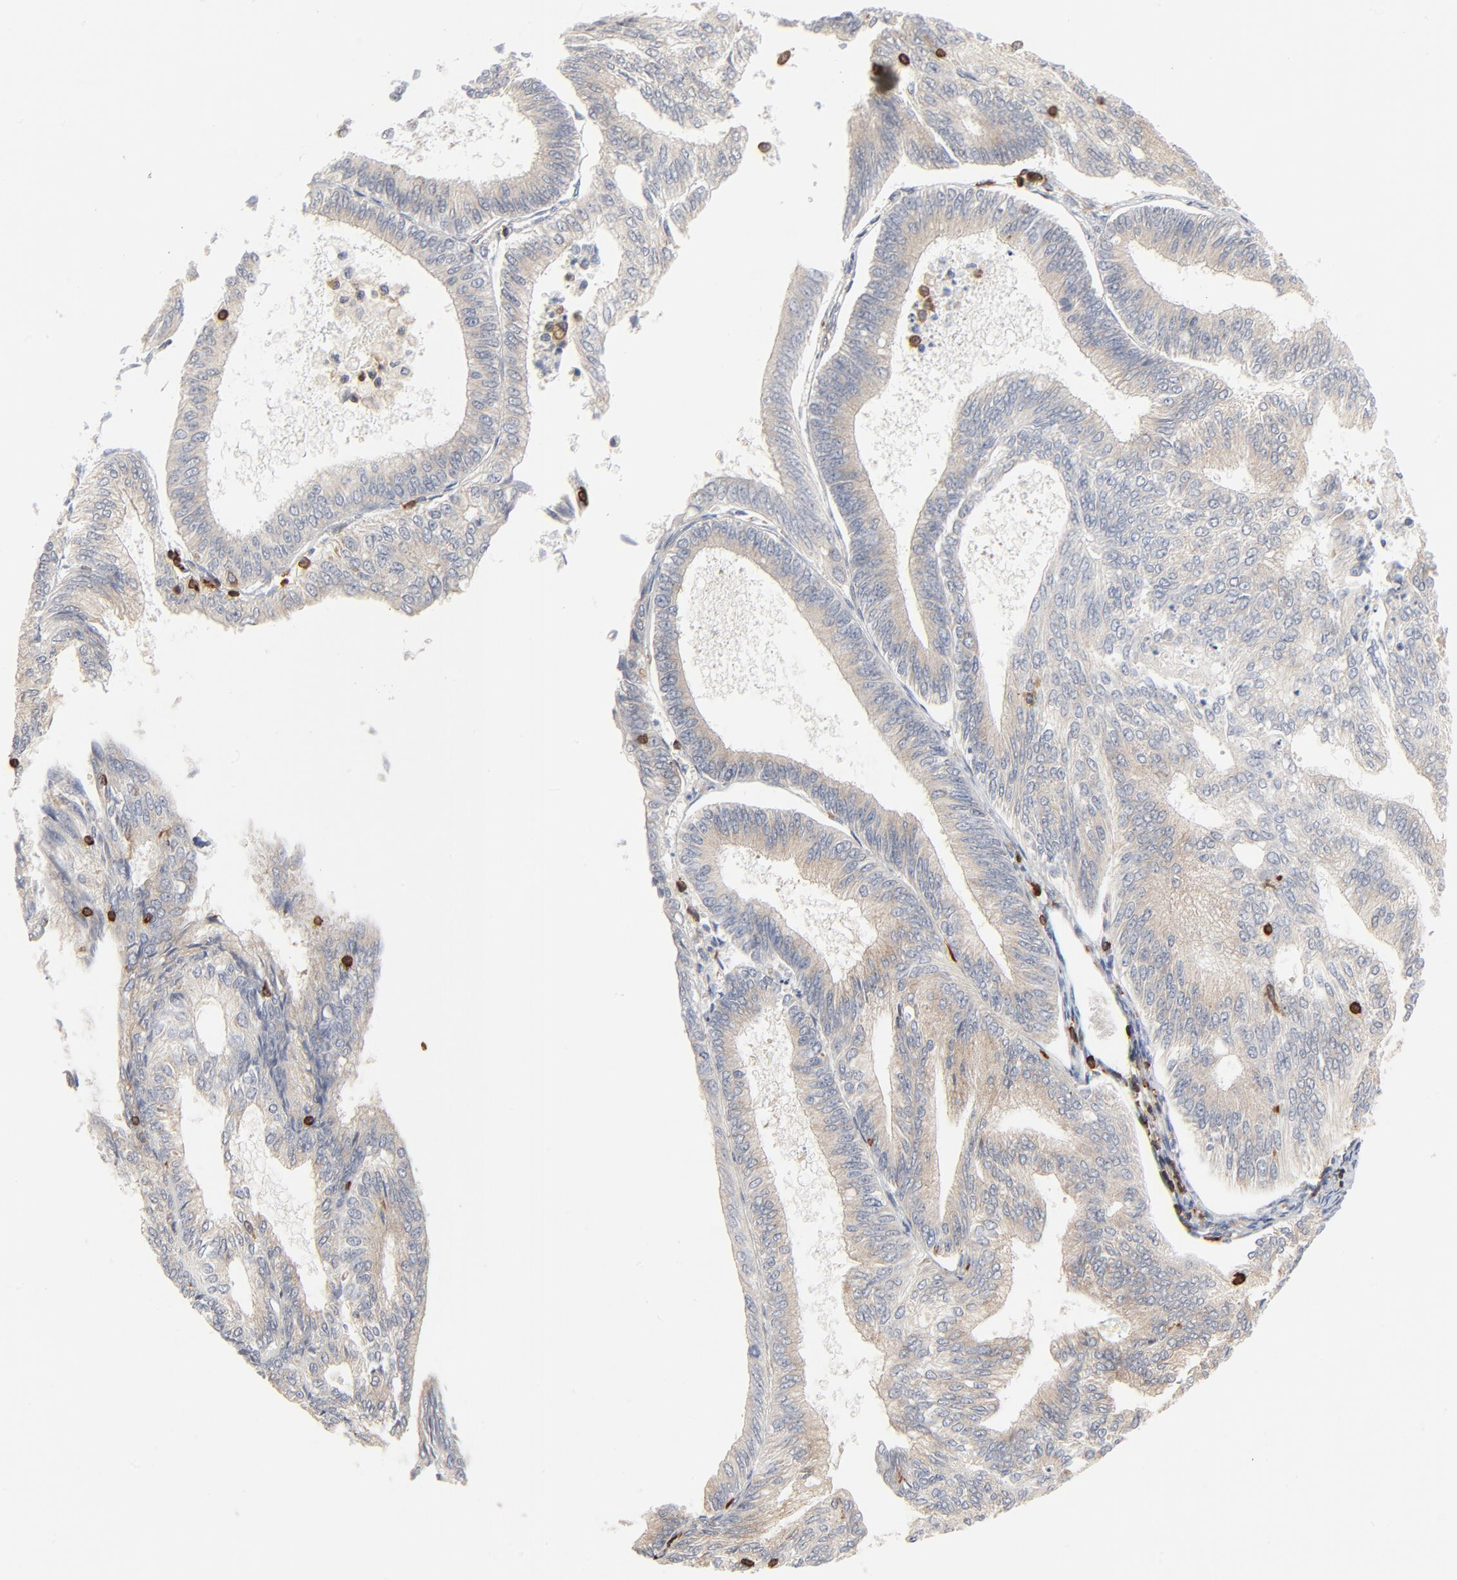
{"staining": {"intensity": "weak", "quantity": ">75%", "location": "cytoplasmic/membranous"}, "tissue": "endometrial cancer", "cell_type": "Tumor cells", "image_type": "cancer", "snomed": [{"axis": "morphology", "description": "Adenocarcinoma, NOS"}, {"axis": "topography", "description": "Endometrium"}], "caption": "The immunohistochemical stain shows weak cytoplasmic/membranous positivity in tumor cells of endometrial adenocarcinoma tissue.", "gene": "SH3KBP1", "patient": {"sex": "female", "age": 55}}